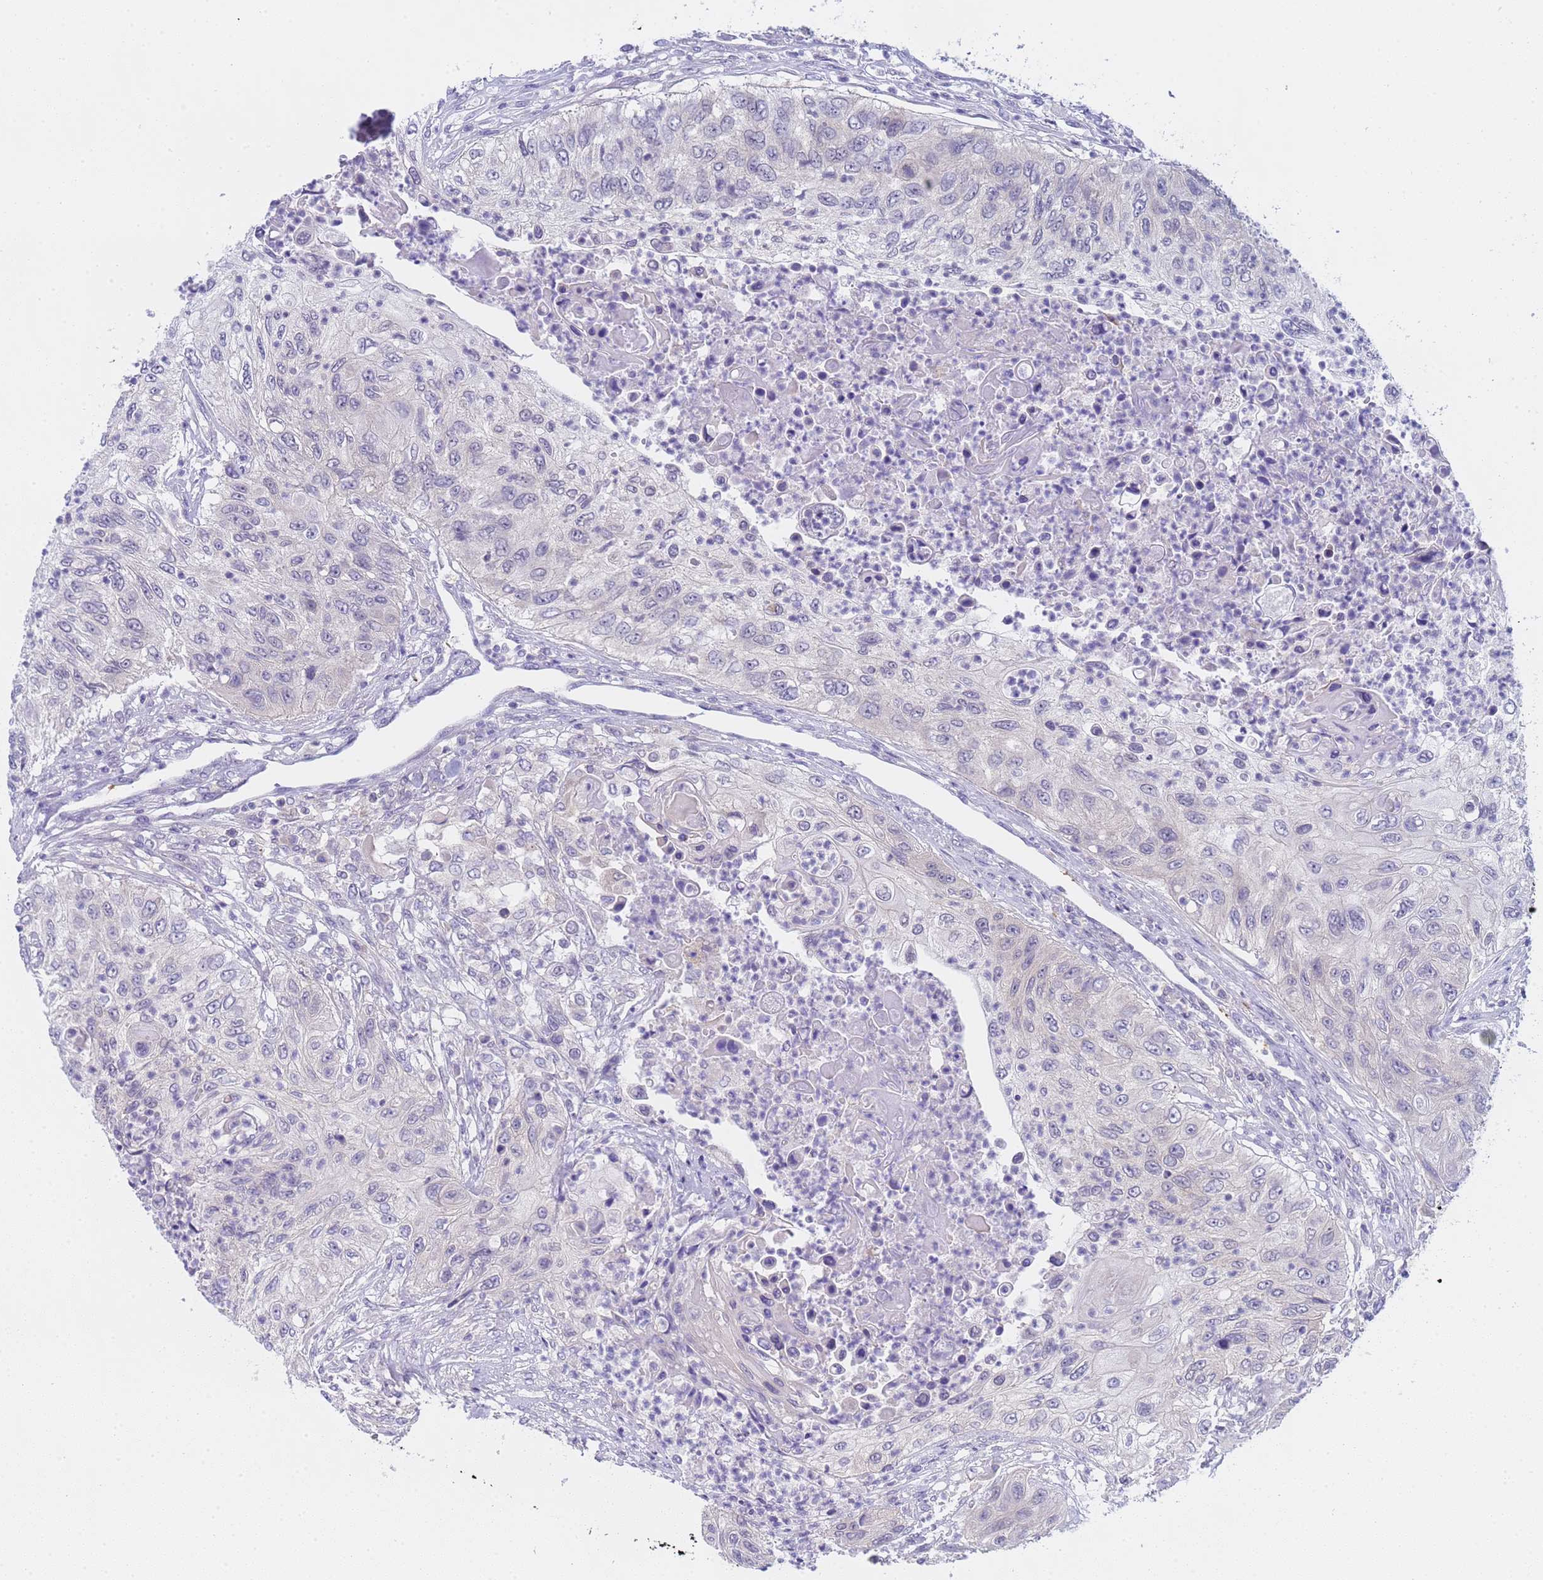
{"staining": {"intensity": "negative", "quantity": "none", "location": "none"}, "tissue": "urothelial cancer", "cell_type": "Tumor cells", "image_type": "cancer", "snomed": [{"axis": "morphology", "description": "Urothelial carcinoma, High grade"}, {"axis": "topography", "description": "Urinary bladder"}], "caption": "Immunohistochemical staining of urothelial carcinoma (high-grade) demonstrates no significant positivity in tumor cells. (Stains: DAB immunohistochemistry with hematoxylin counter stain, Microscopy: brightfield microscopy at high magnification).", "gene": "CAPN7", "patient": {"sex": "female", "age": 60}}